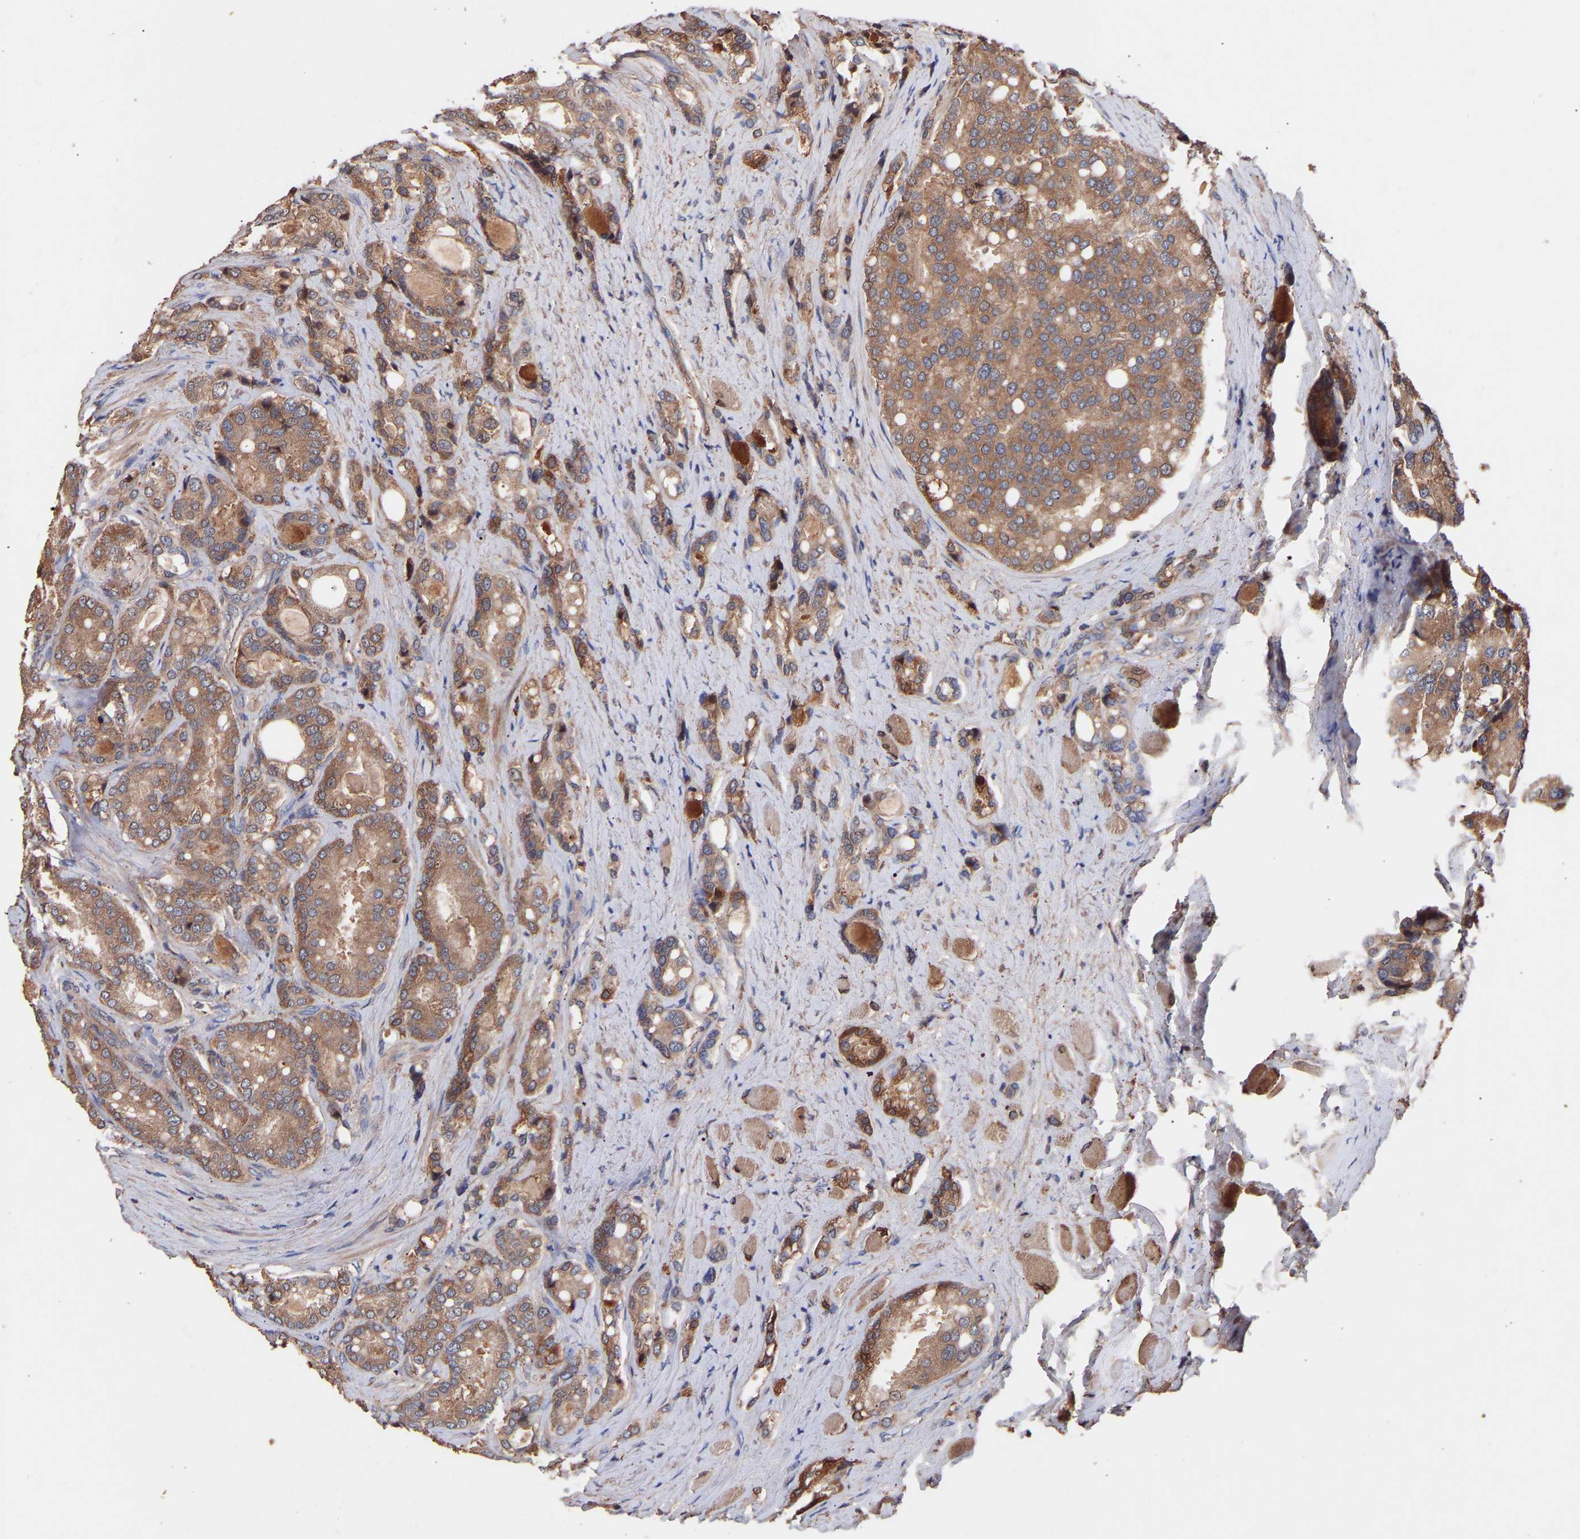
{"staining": {"intensity": "moderate", "quantity": ">75%", "location": "cytoplasmic/membranous"}, "tissue": "prostate cancer", "cell_type": "Tumor cells", "image_type": "cancer", "snomed": [{"axis": "morphology", "description": "Adenocarcinoma, High grade"}, {"axis": "topography", "description": "Prostate"}], "caption": "Prostate adenocarcinoma (high-grade) tissue exhibits moderate cytoplasmic/membranous positivity in approximately >75% of tumor cells Using DAB (brown) and hematoxylin (blue) stains, captured at high magnification using brightfield microscopy.", "gene": "TMEM268", "patient": {"sex": "male", "age": 50}}